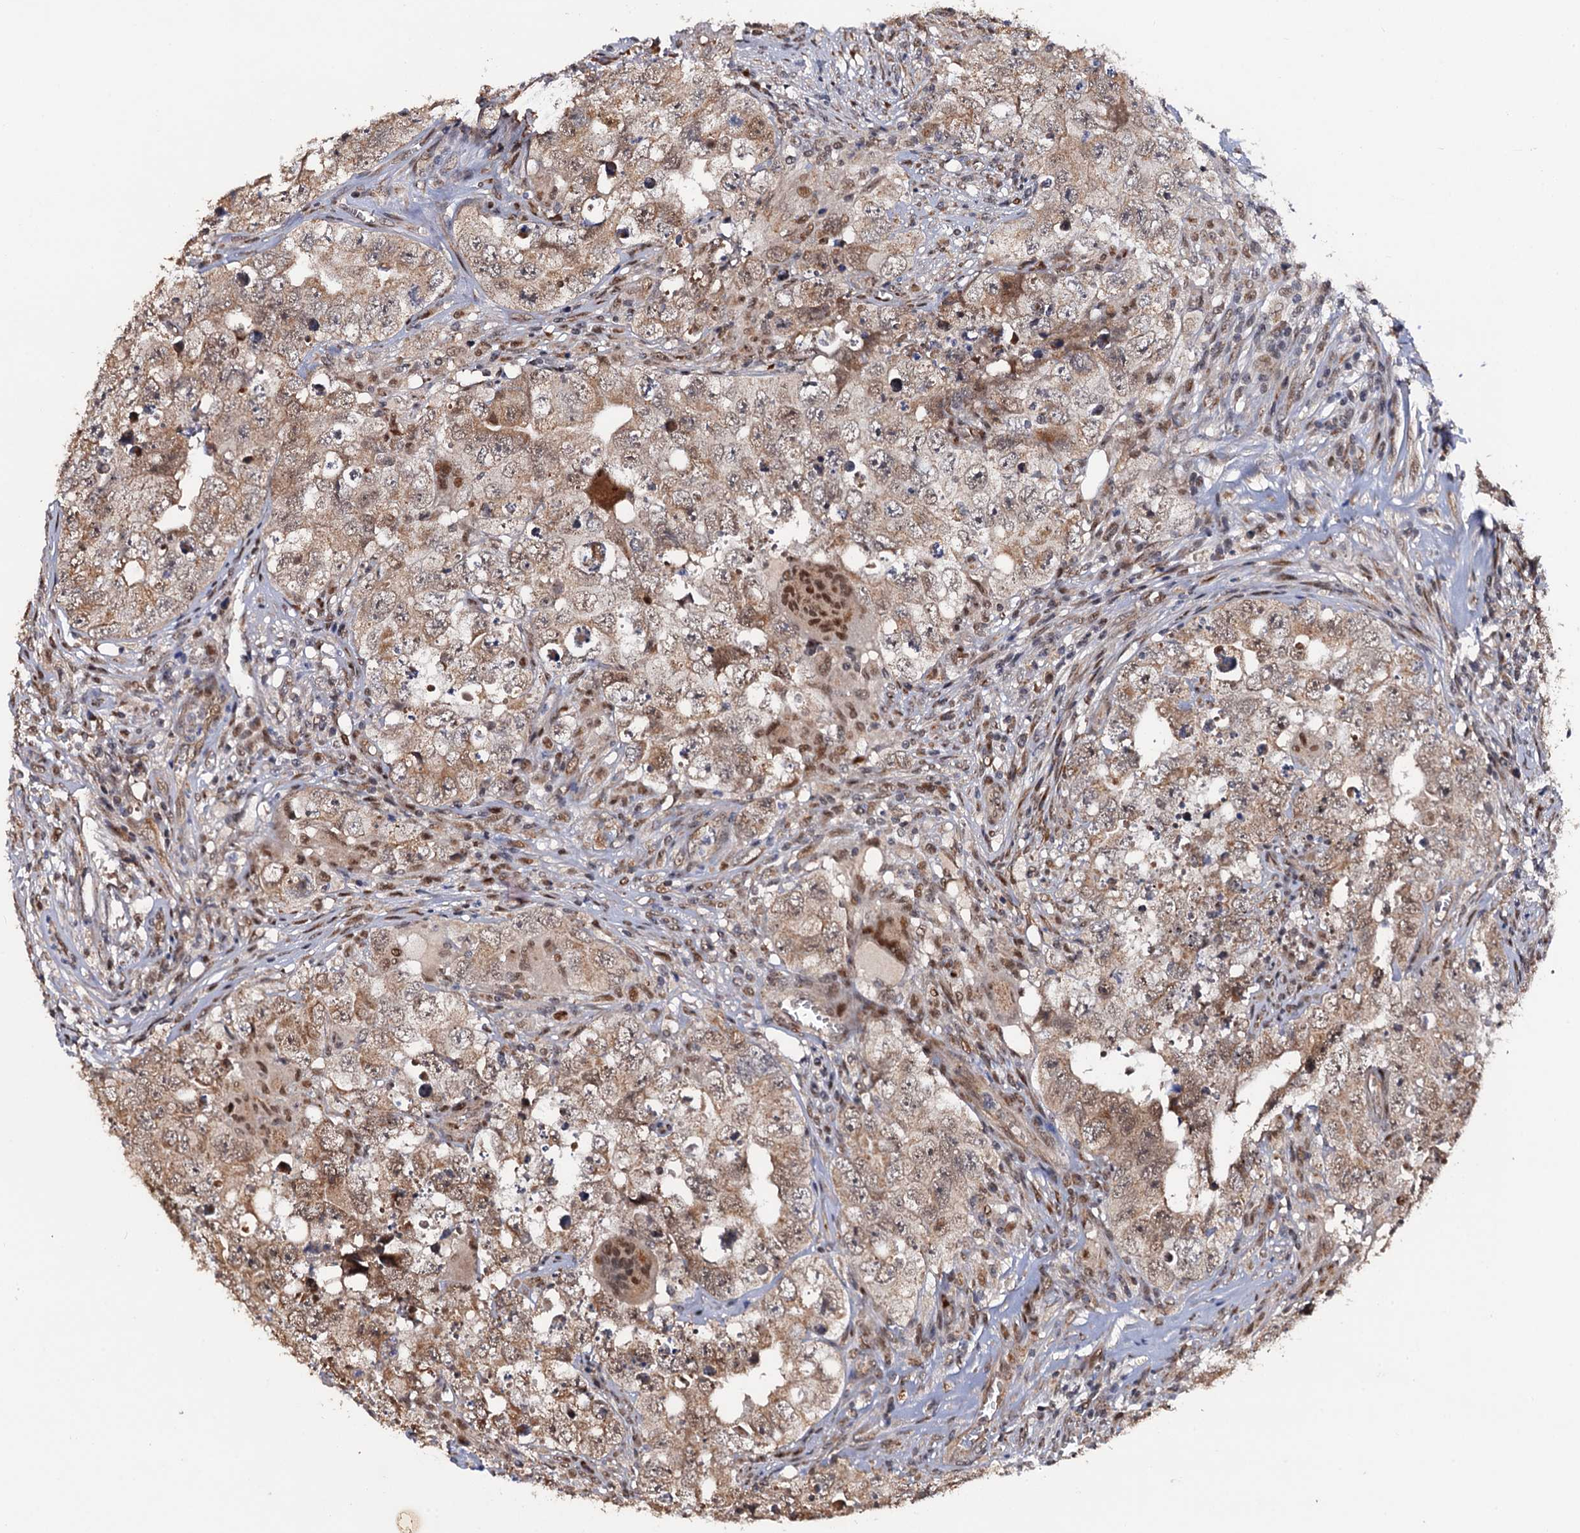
{"staining": {"intensity": "weak", "quantity": ">75%", "location": "cytoplasmic/membranous"}, "tissue": "testis cancer", "cell_type": "Tumor cells", "image_type": "cancer", "snomed": [{"axis": "morphology", "description": "Seminoma, NOS"}, {"axis": "morphology", "description": "Carcinoma, Embryonal, NOS"}, {"axis": "topography", "description": "Testis"}], "caption": "Testis embryonal carcinoma tissue displays weak cytoplasmic/membranous expression in approximately >75% of tumor cells", "gene": "LRRC63", "patient": {"sex": "male", "age": 43}}